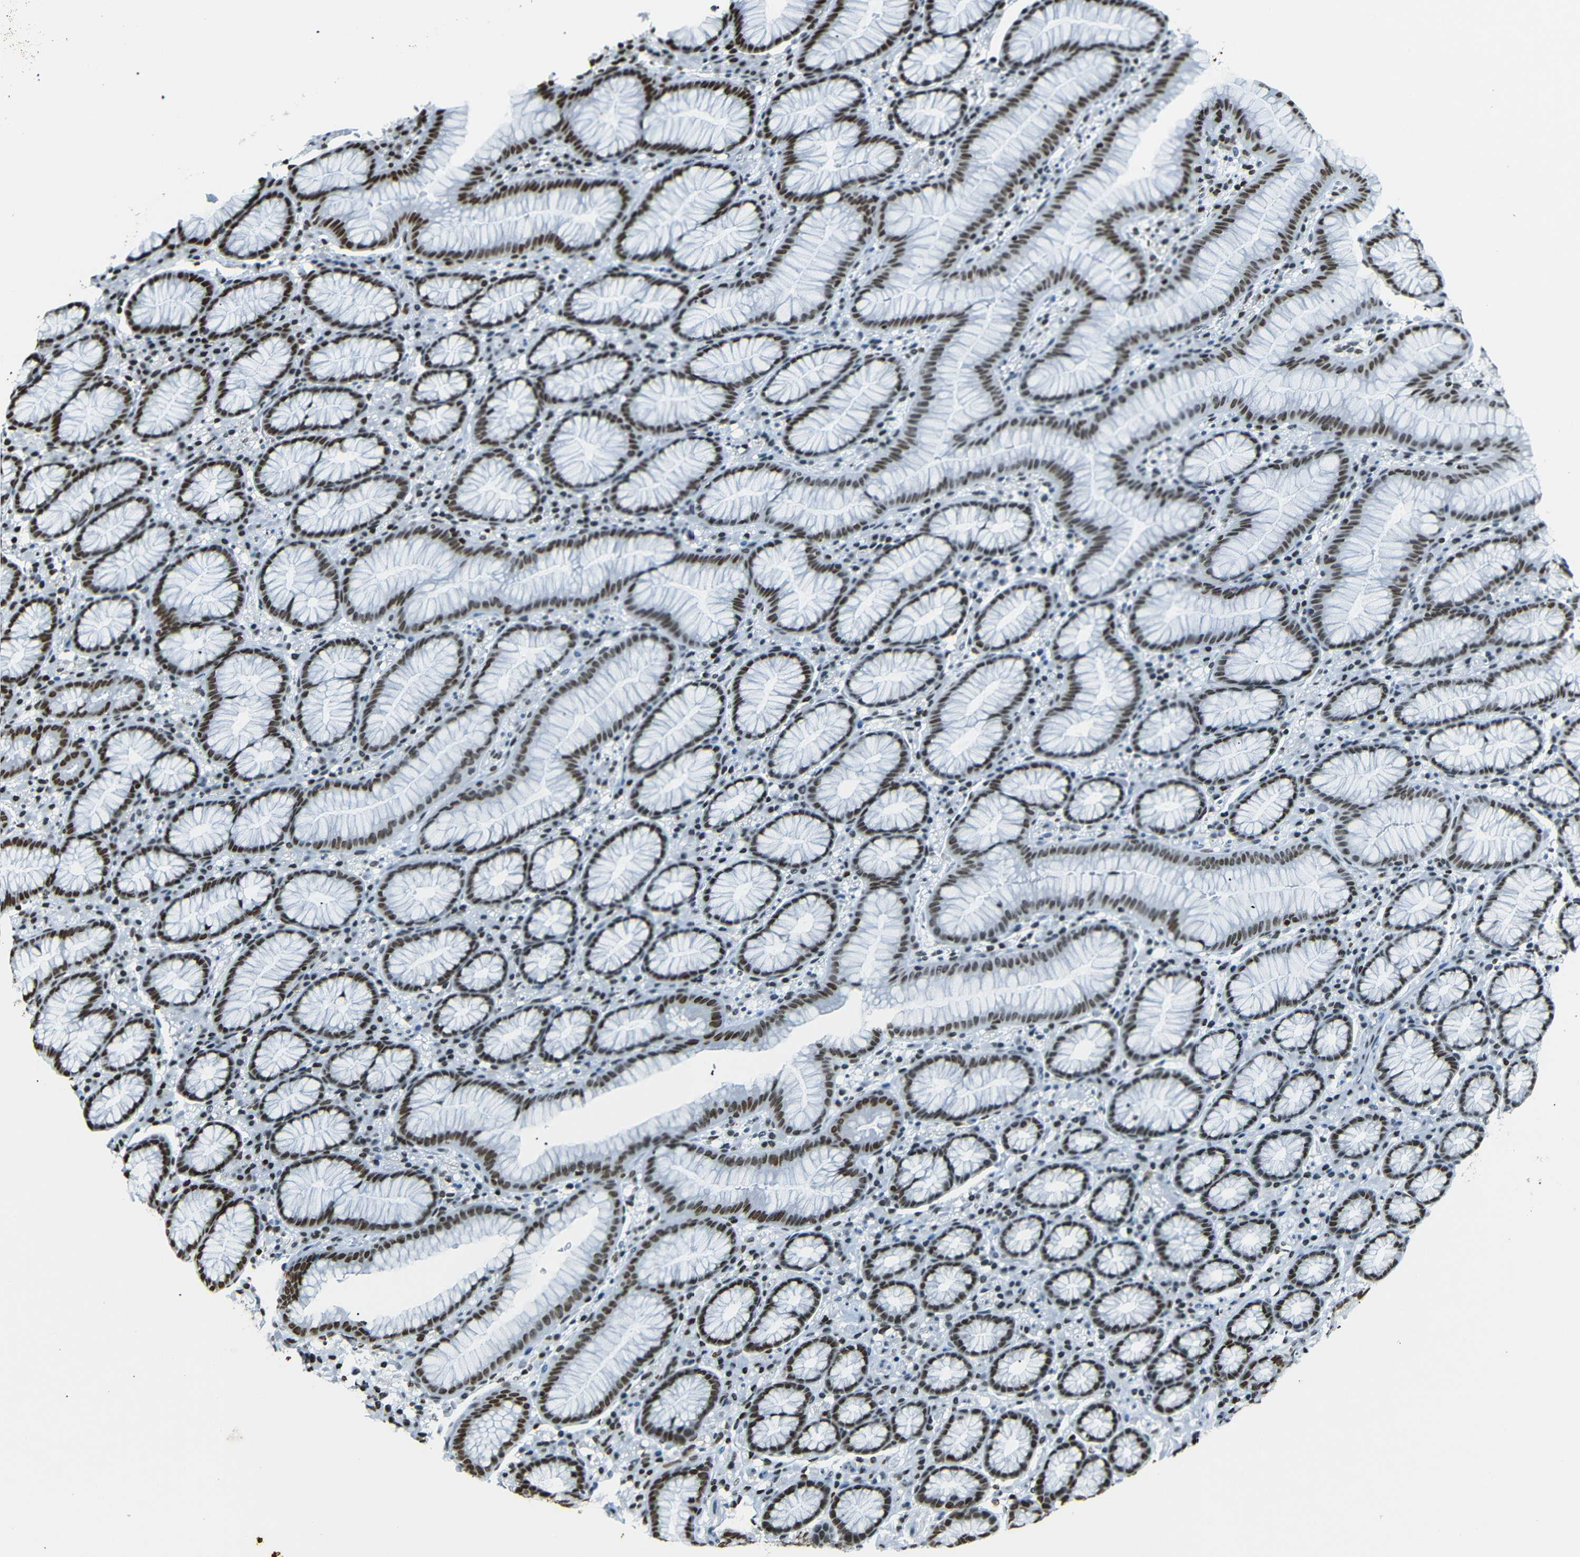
{"staining": {"intensity": "strong", "quantity": ">75%", "location": "nuclear"}, "tissue": "stomach", "cell_type": "Glandular cells", "image_type": "normal", "snomed": [{"axis": "morphology", "description": "Normal tissue, NOS"}, {"axis": "topography", "description": "Stomach, lower"}], "caption": "Protein analysis of benign stomach displays strong nuclear positivity in about >75% of glandular cells.", "gene": "HMGN1", "patient": {"sex": "male", "age": 52}}